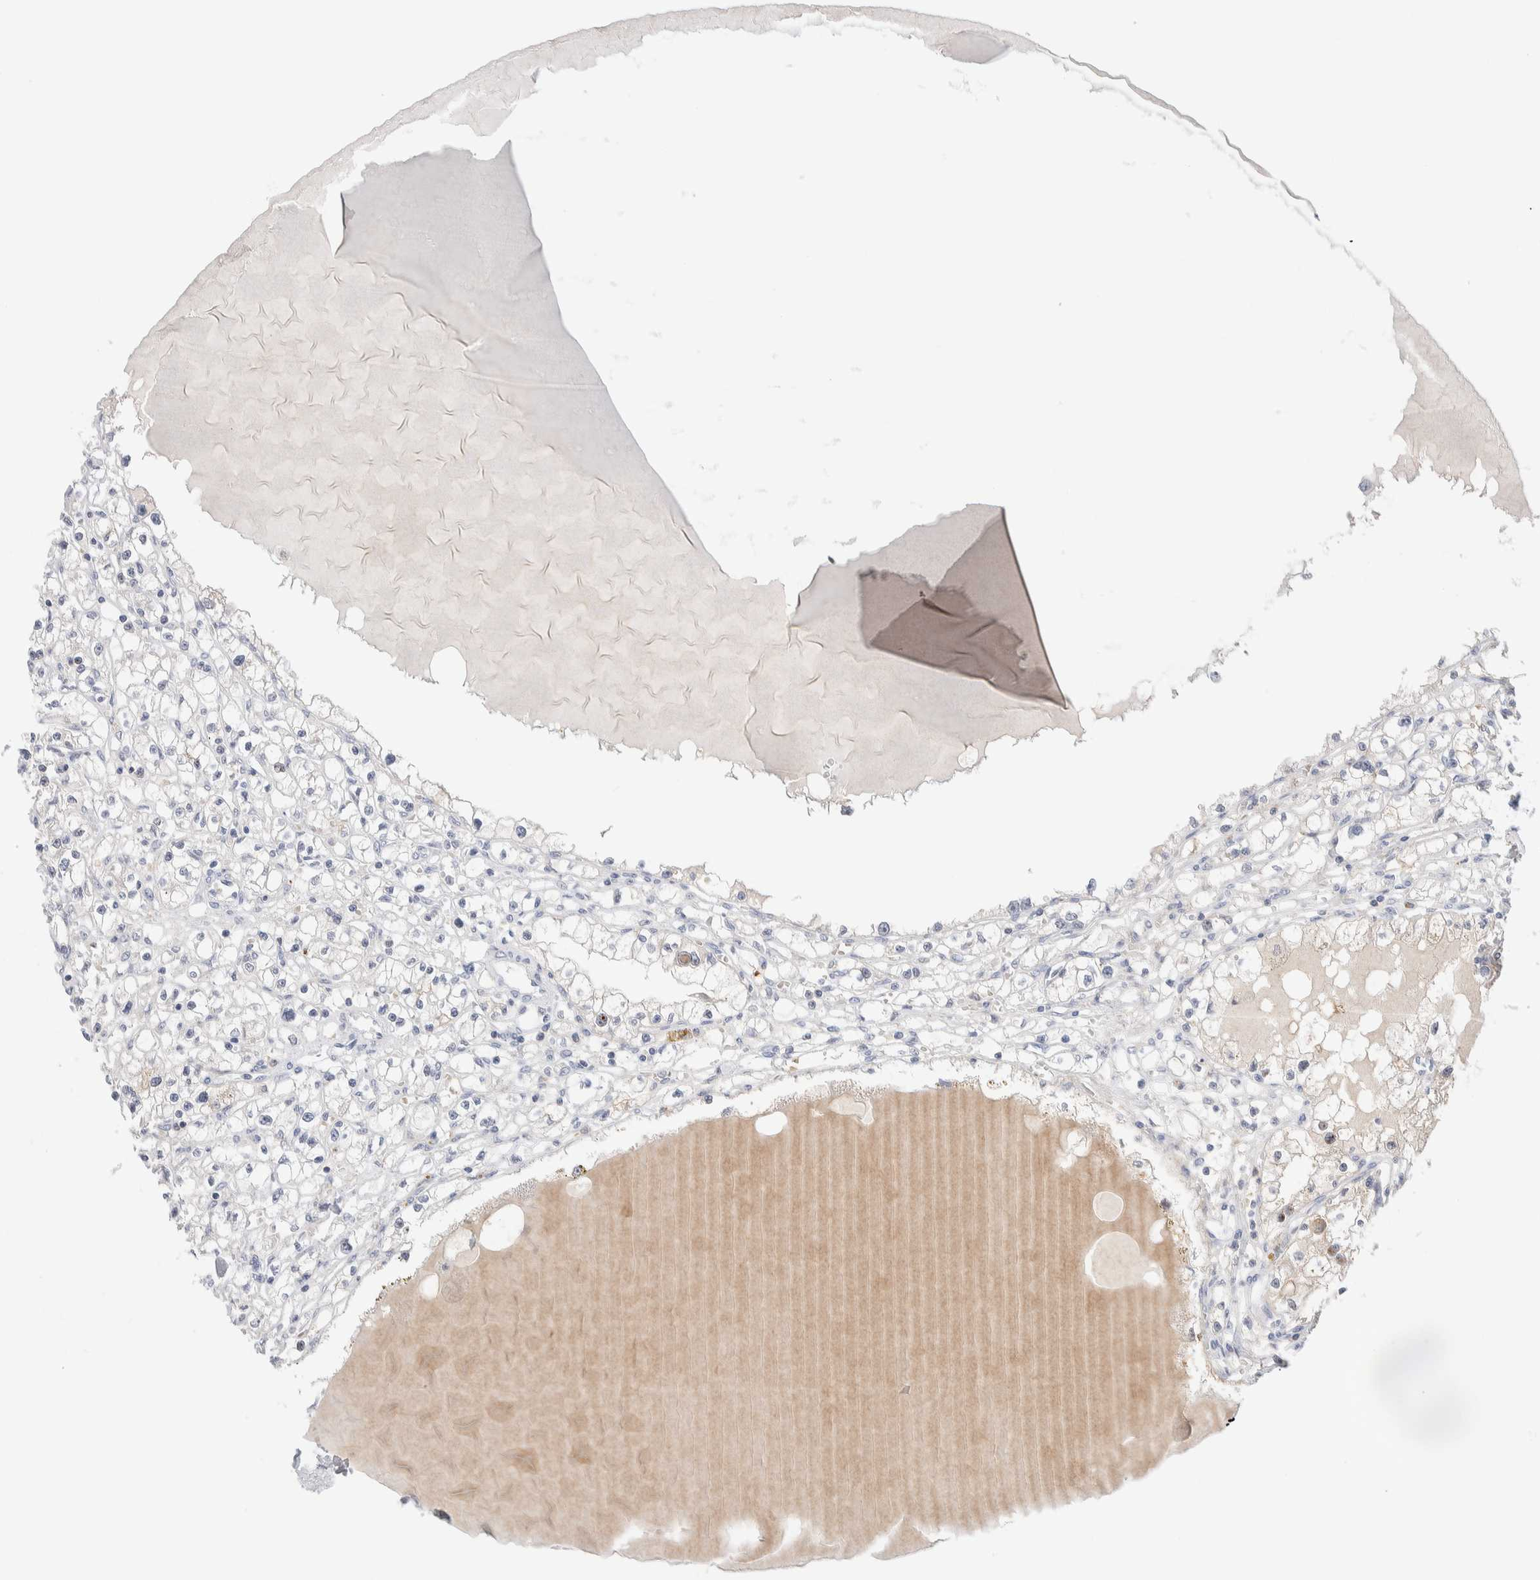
{"staining": {"intensity": "negative", "quantity": "none", "location": "none"}, "tissue": "renal cancer", "cell_type": "Tumor cells", "image_type": "cancer", "snomed": [{"axis": "morphology", "description": "Adenocarcinoma, NOS"}, {"axis": "topography", "description": "Kidney"}], "caption": "A micrograph of renal adenocarcinoma stained for a protein exhibits no brown staining in tumor cells.", "gene": "DNAJB6", "patient": {"sex": "male", "age": 56}}